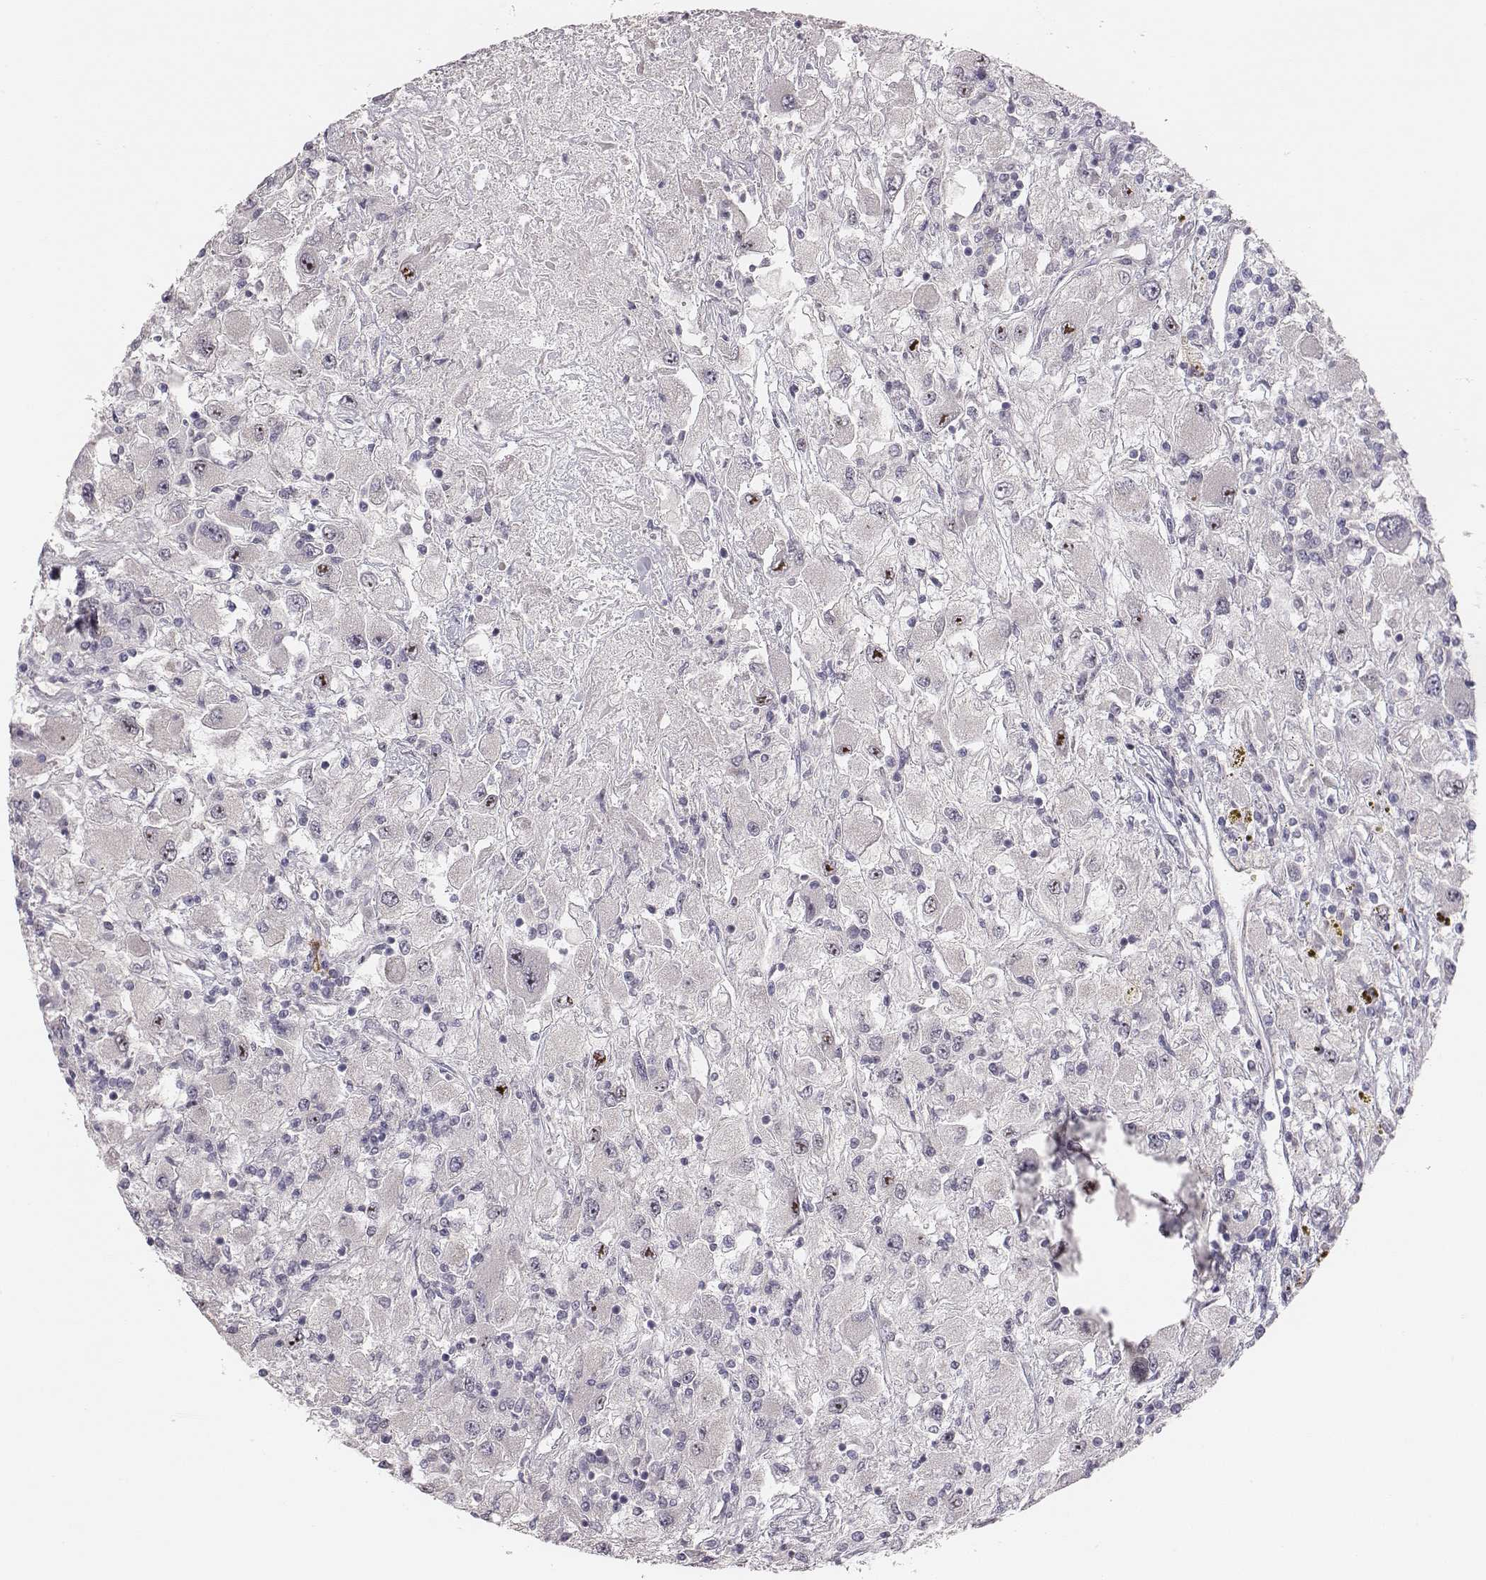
{"staining": {"intensity": "moderate", "quantity": "<25%", "location": "nuclear"}, "tissue": "renal cancer", "cell_type": "Tumor cells", "image_type": "cancer", "snomed": [{"axis": "morphology", "description": "Adenocarcinoma, NOS"}, {"axis": "topography", "description": "Kidney"}], "caption": "IHC of human renal cancer (adenocarcinoma) reveals low levels of moderate nuclear expression in about <25% of tumor cells.", "gene": "NIFK", "patient": {"sex": "female", "age": 67}}